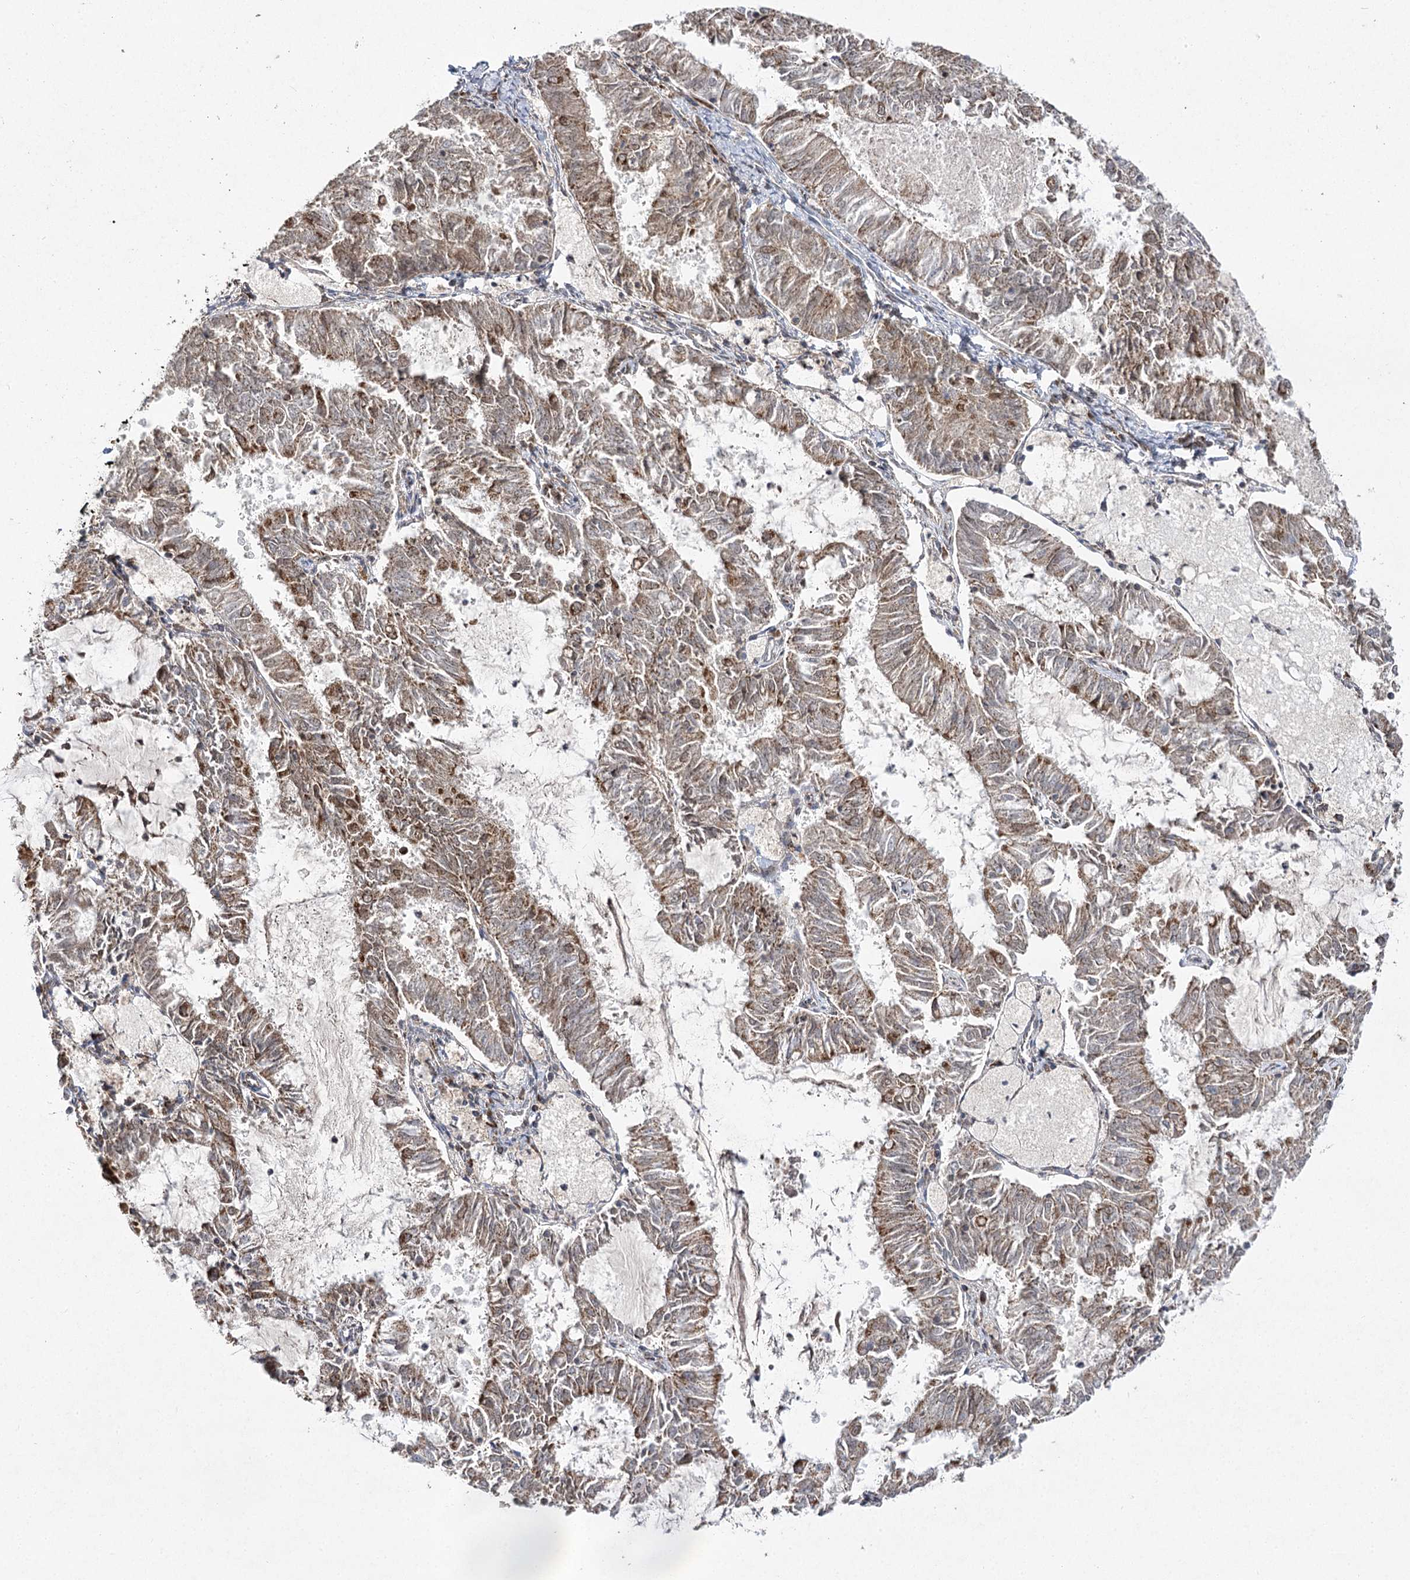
{"staining": {"intensity": "moderate", "quantity": ">75%", "location": "cytoplasmic/membranous"}, "tissue": "endometrial cancer", "cell_type": "Tumor cells", "image_type": "cancer", "snomed": [{"axis": "morphology", "description": "Adenocarcinoma, NOS"}, {"axis": "topography", "description": "Endometrium"}], "caption": "High-magnification brightfield microscopy of endometrial cancer (adenocarcinoma) stained with DAB (brown) and counterstained with hematoxylin (blue). tumor cells exhibit moderate cytoplasmic/membranous positivity is seen in about>75% of cells.", "gene": "SLC4A1AP", "patient": {"sex": "female", "age": 57}}